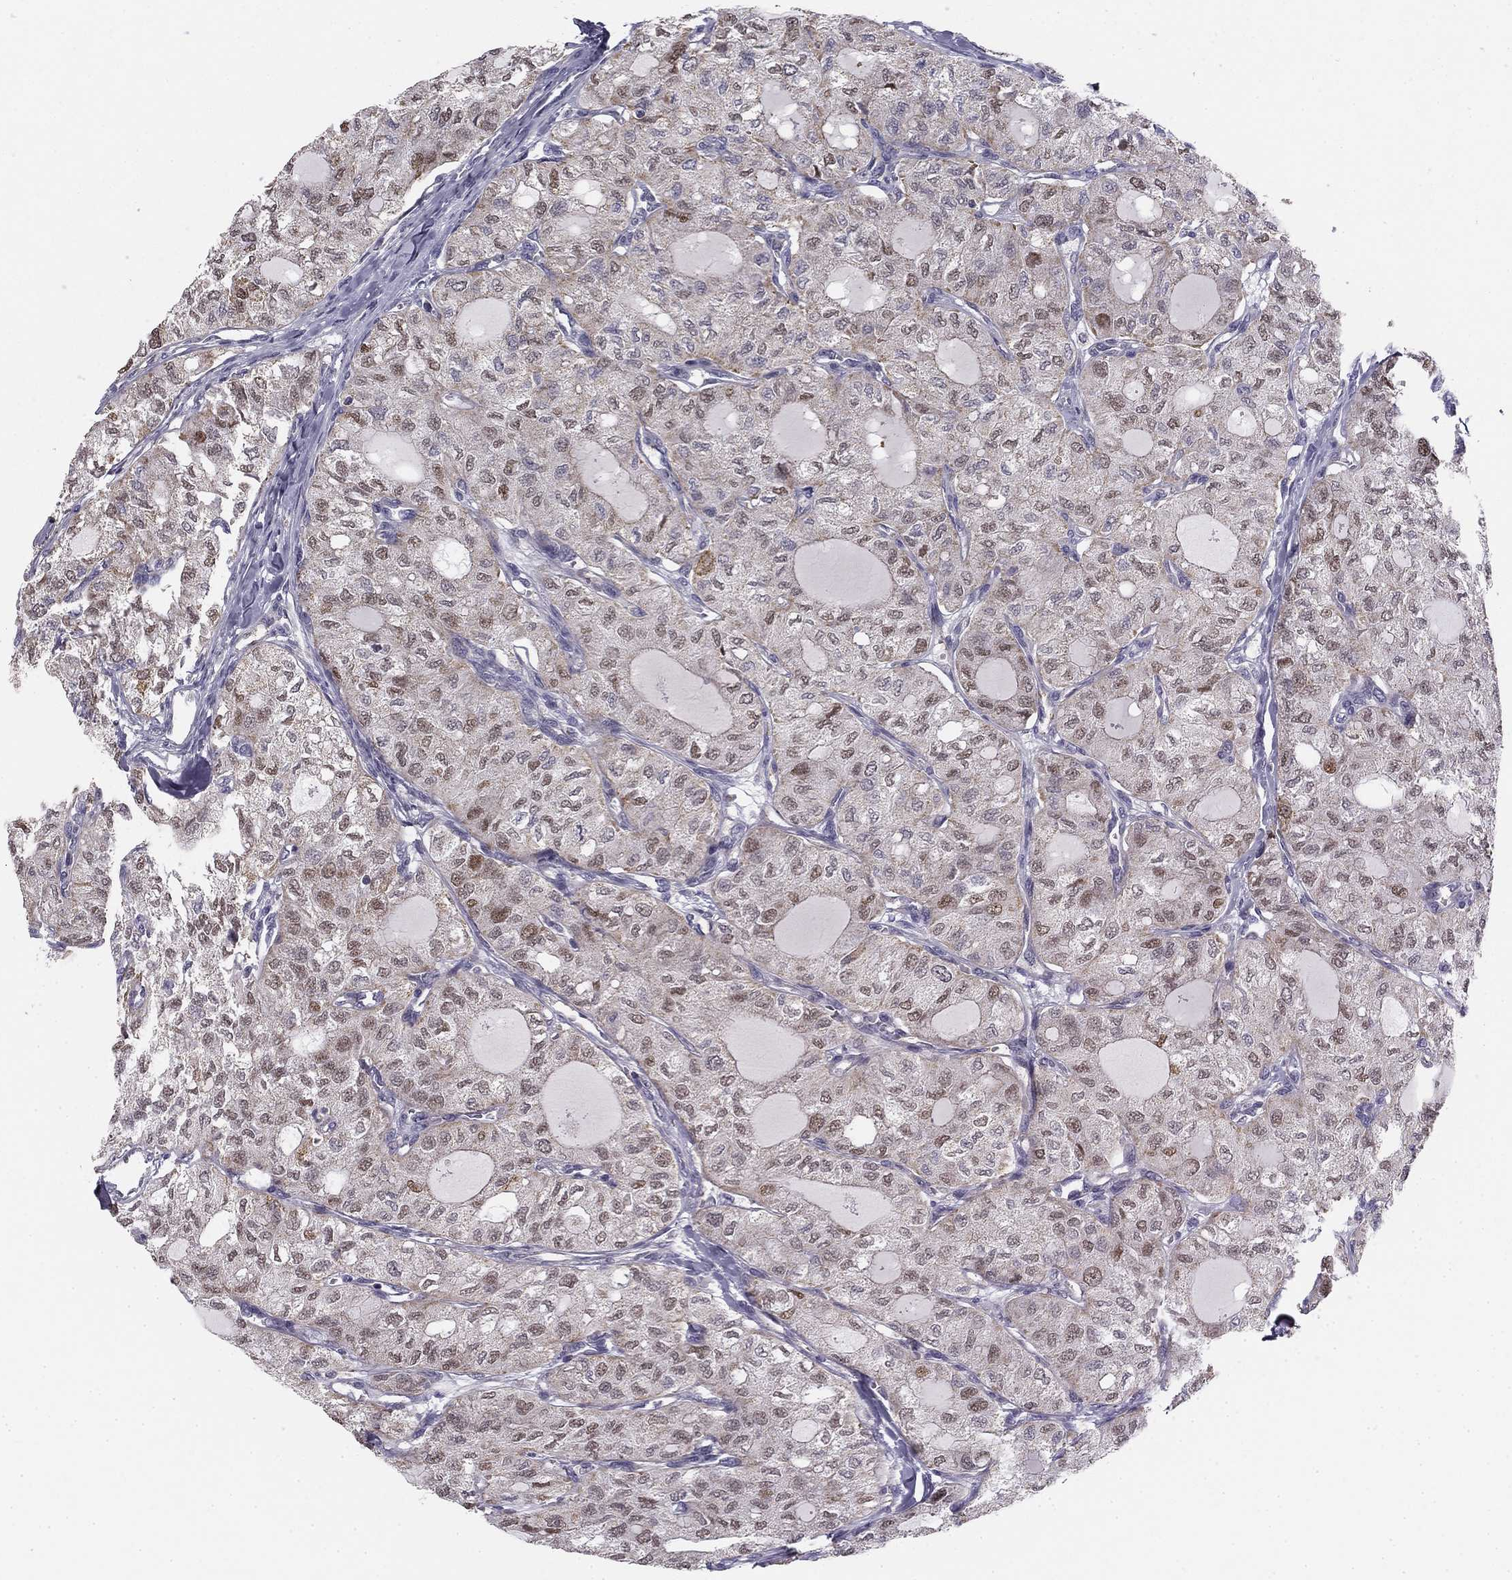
{"staining": {"intensity": "weak", "quantity": "<25%", "location": "nuclear"}, "tissue": "thyroid cancer", "cell_type": "Tumor cells", "image_type": "cancer", "snomed": [{"axis": "morphology", "description": "Follicular adenoma carcinoma, NOS"}, {"axis": "topography", "description": "Thyroid gland"}], "caption": "Human thyroid follicular adenoma carcinoma stained for a protein using IHC shows no positivity in tumor cells.", "gene": "SLC2A9", "patient": {"sex": "male", "age": 75}}